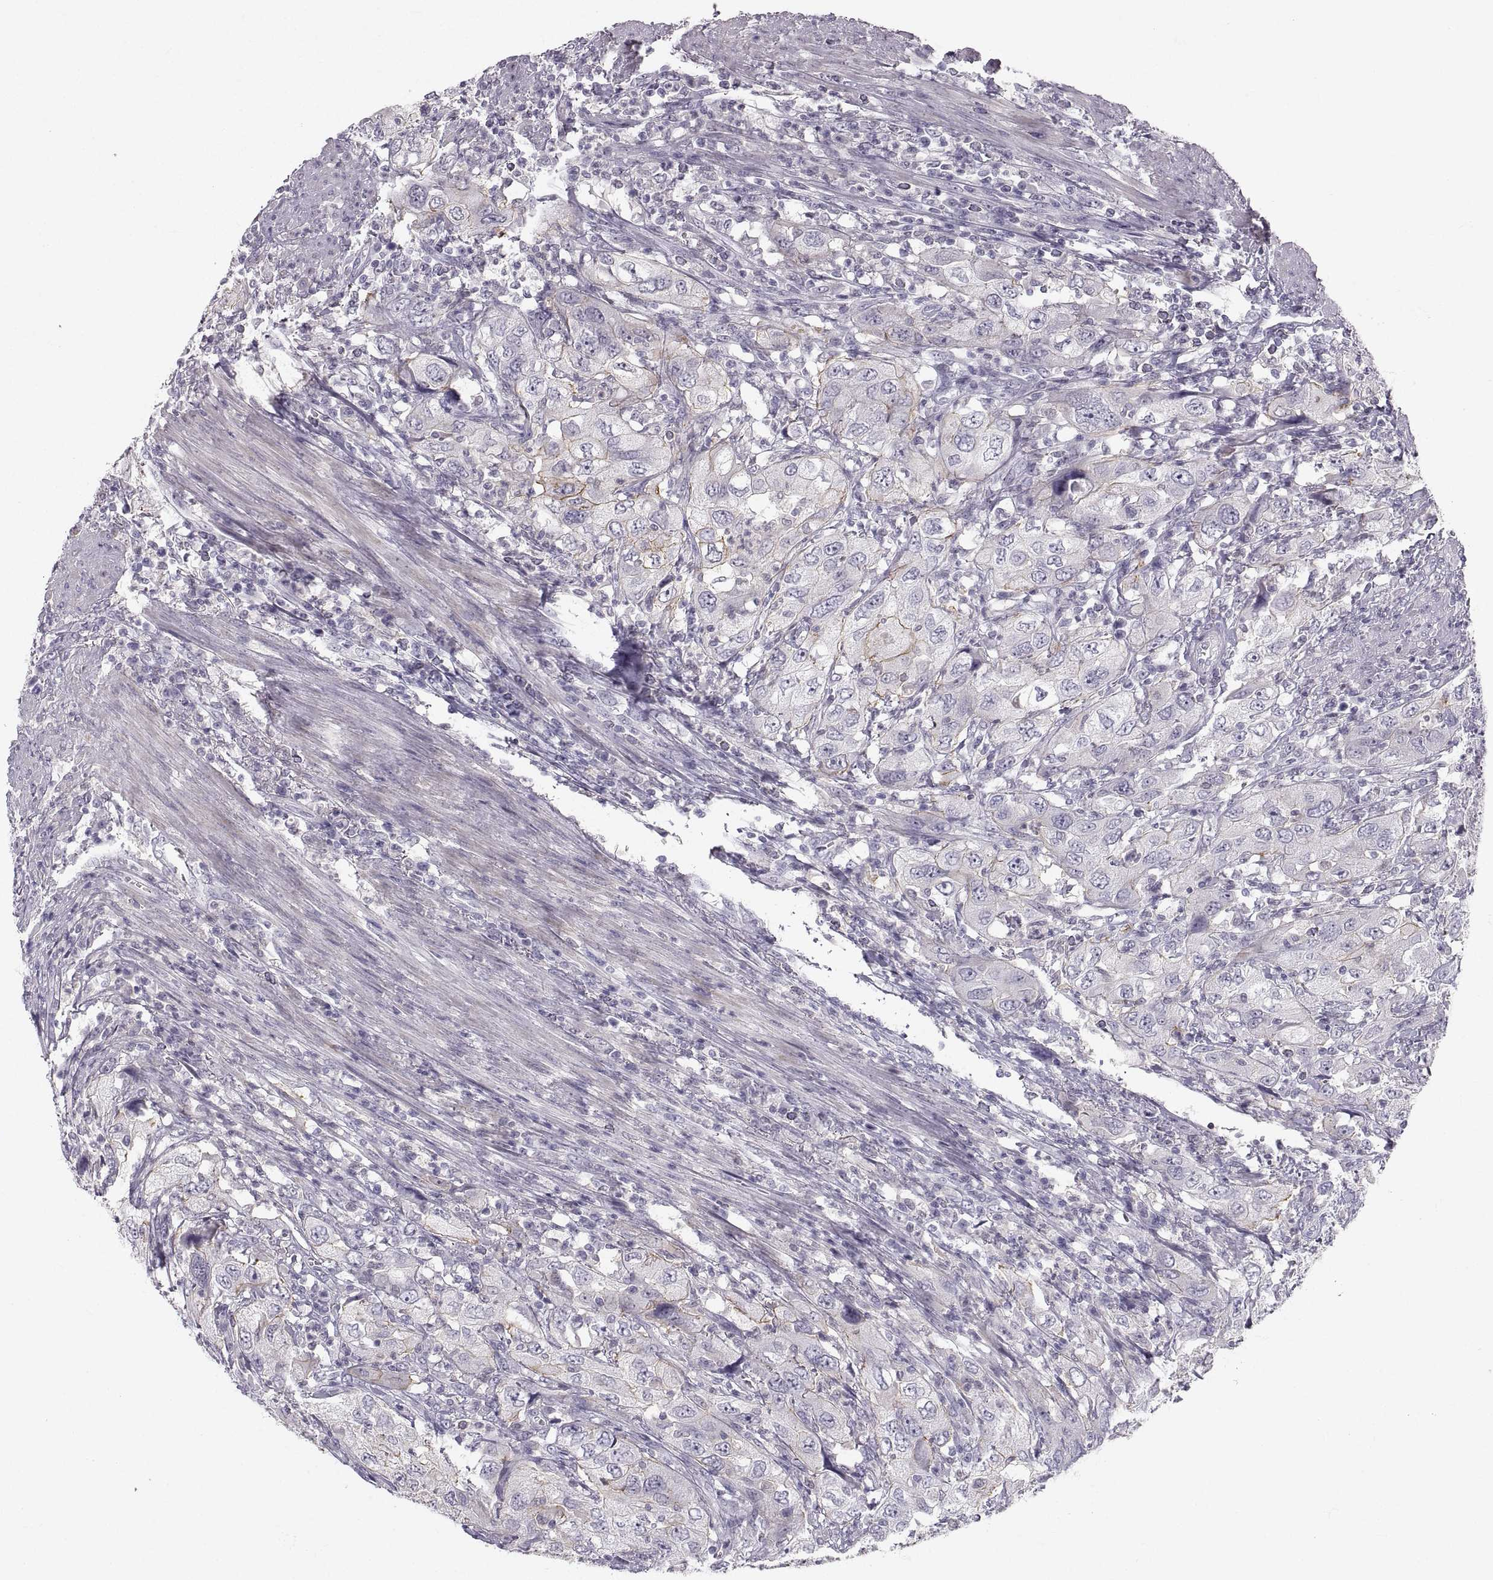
{"staining": {"intensity": "weak", "quantity": "<25%", "location": "cytoplasmic/membranous"}, "tissue": "urothelial cancer", "cell_type": "Tumor cells", "image_type": "cancer", "snomed": [{"axis": "morphology", "description": "Urothelial carcinoma, High grade"}, {"axis": "topography", "description": "Urinary bladder"}], "caption": "Tumor cells are negative for brown protein staining in high-grade urothelial carcinoma. Brightfield microscopy of immunohistochemistry stained with DAB (brown) and hematoxylin (blue), captured at high magnification.", "gene": "ZNF185", "patient": {"sex": "male", "age": 76}}